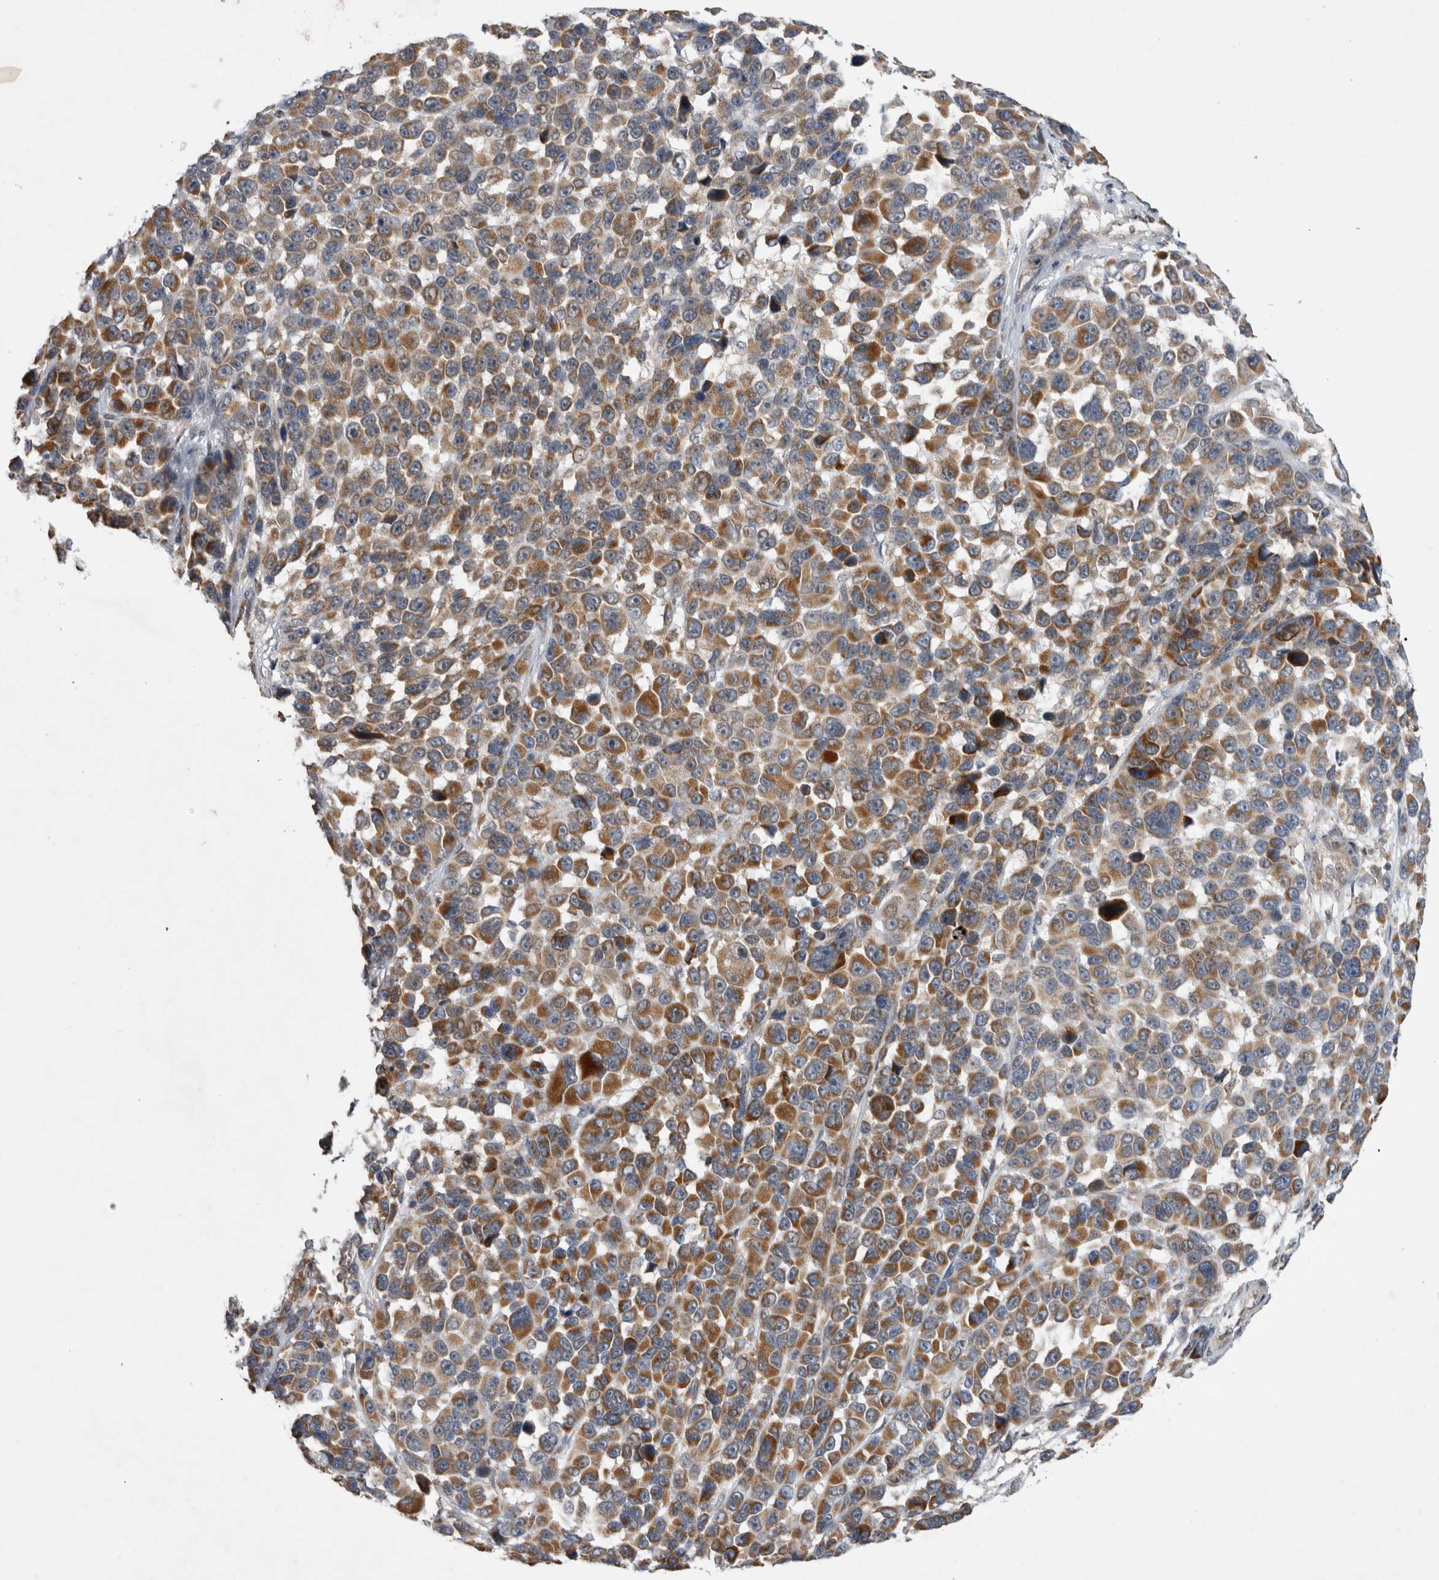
{"staining": {"intensity": "moderate", "quantity": ">75%", "location": "cytoplasmic/membranous"}, "tissue": "melanoma", "cell_type": "Tumor cells", "image_type": "cancer", "snomed": [{"axis": "morphology", "description": "Malignant melanoma, NOS"}, {"axis": "topography", "description": "Skin"}], "caption": "Malignant melanoma stained with a protein marker displays moderate staining in tumor cells.", "gene": "KCNIP1", "patient": {"sex": "male", "age": 53}}